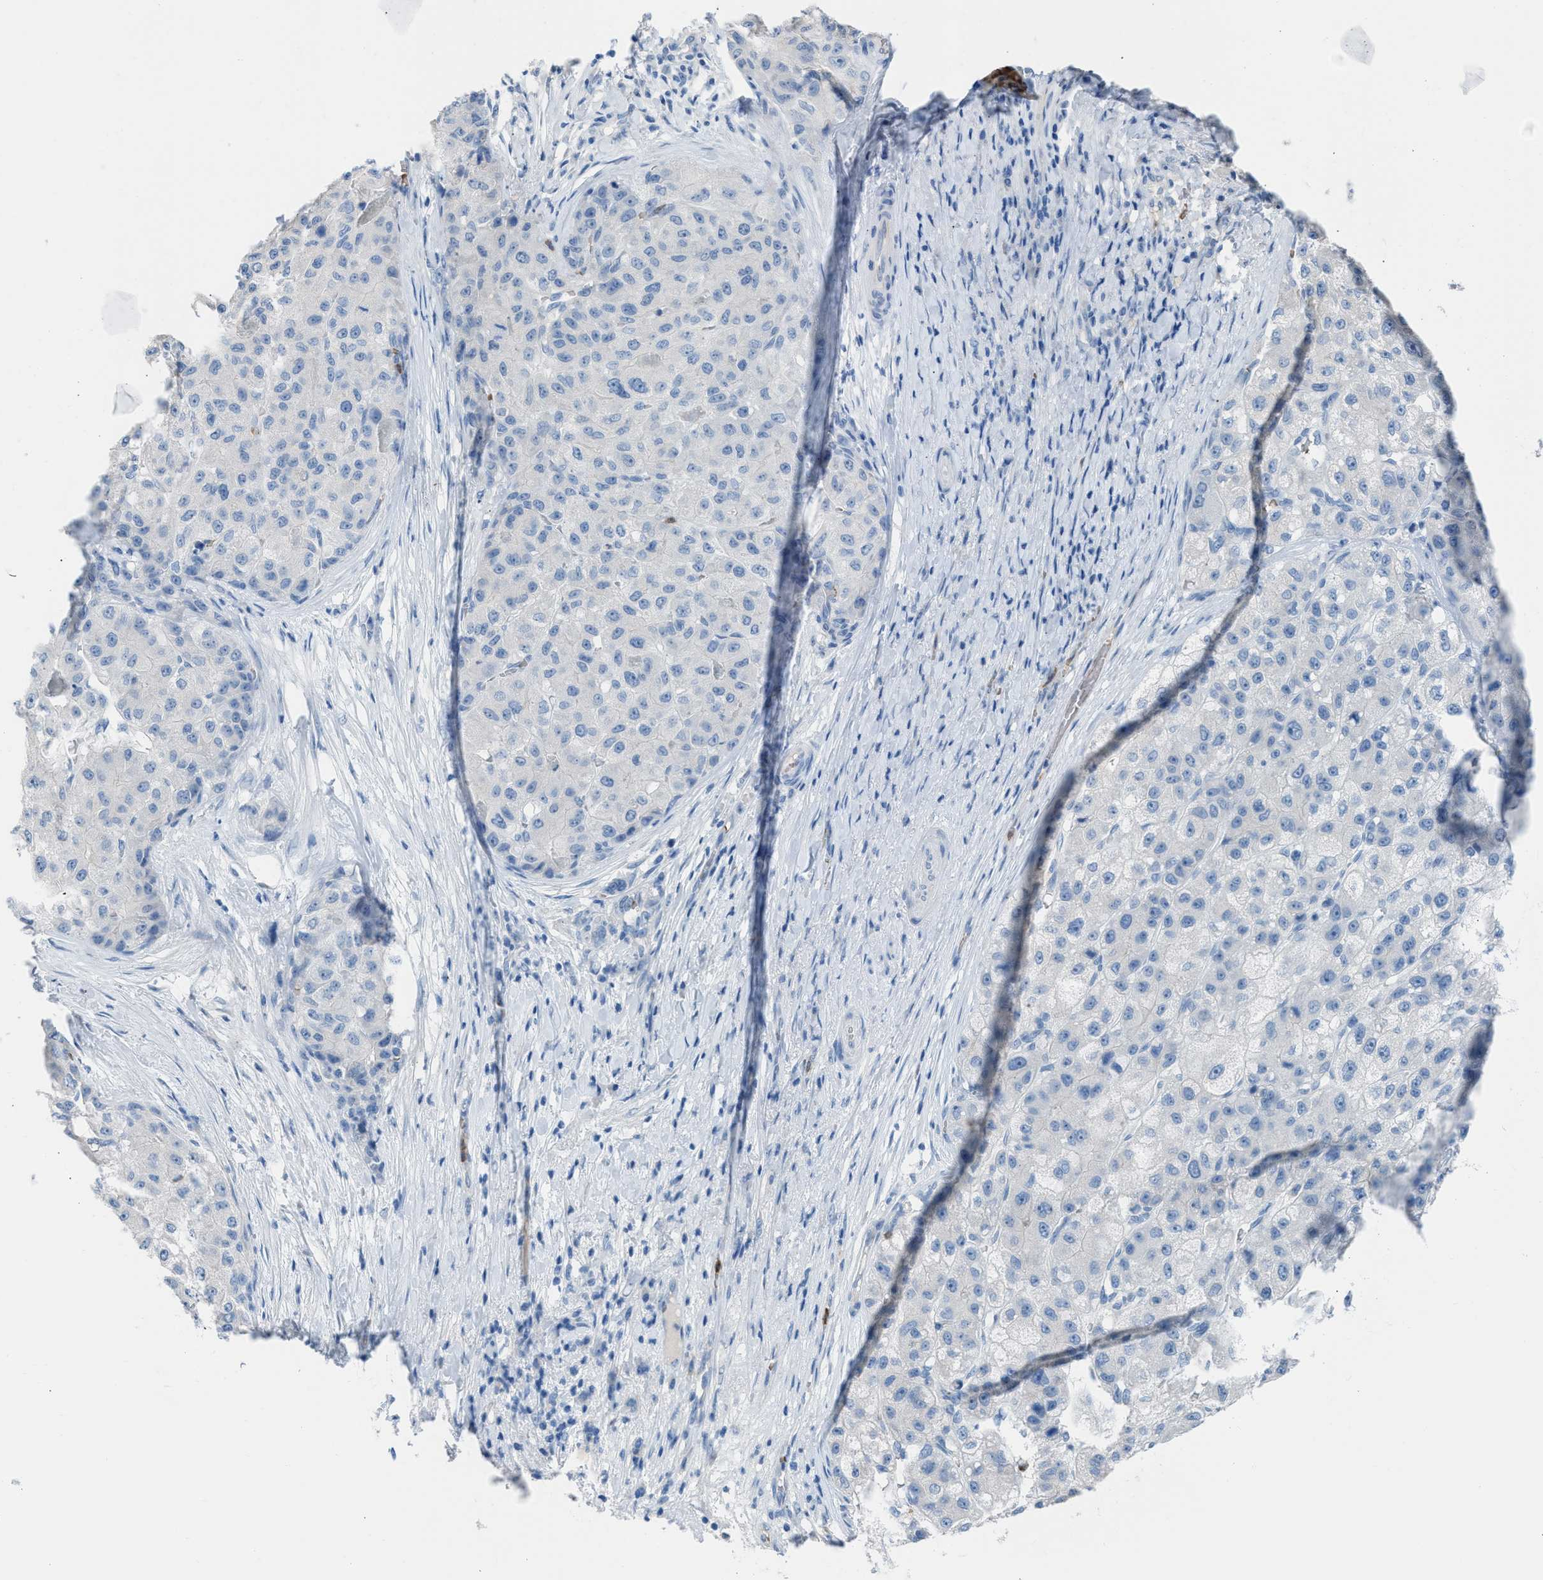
{"staining": {"intensity": "negative", "quantity": "none", "location": "none"}, "tissue": "liver cancer", "cell_type": "Tumor cells", "image_type": "cancer", "snomed": [{"axis": "morphology", "description": "Carcinoma, Hepatocellular, NOS"}, {"axis": "topography", "description": "Liver"}], "caption": "DAB (3,3'-diaminobenzidine) immunohistochemical staining of human liver hepatocellular carcinoma displays no significant expression in tumor cells. (DAB IHC, high magnification).", "gene": "CFAP77", "patient": {"sex": "male", "age": 80}}